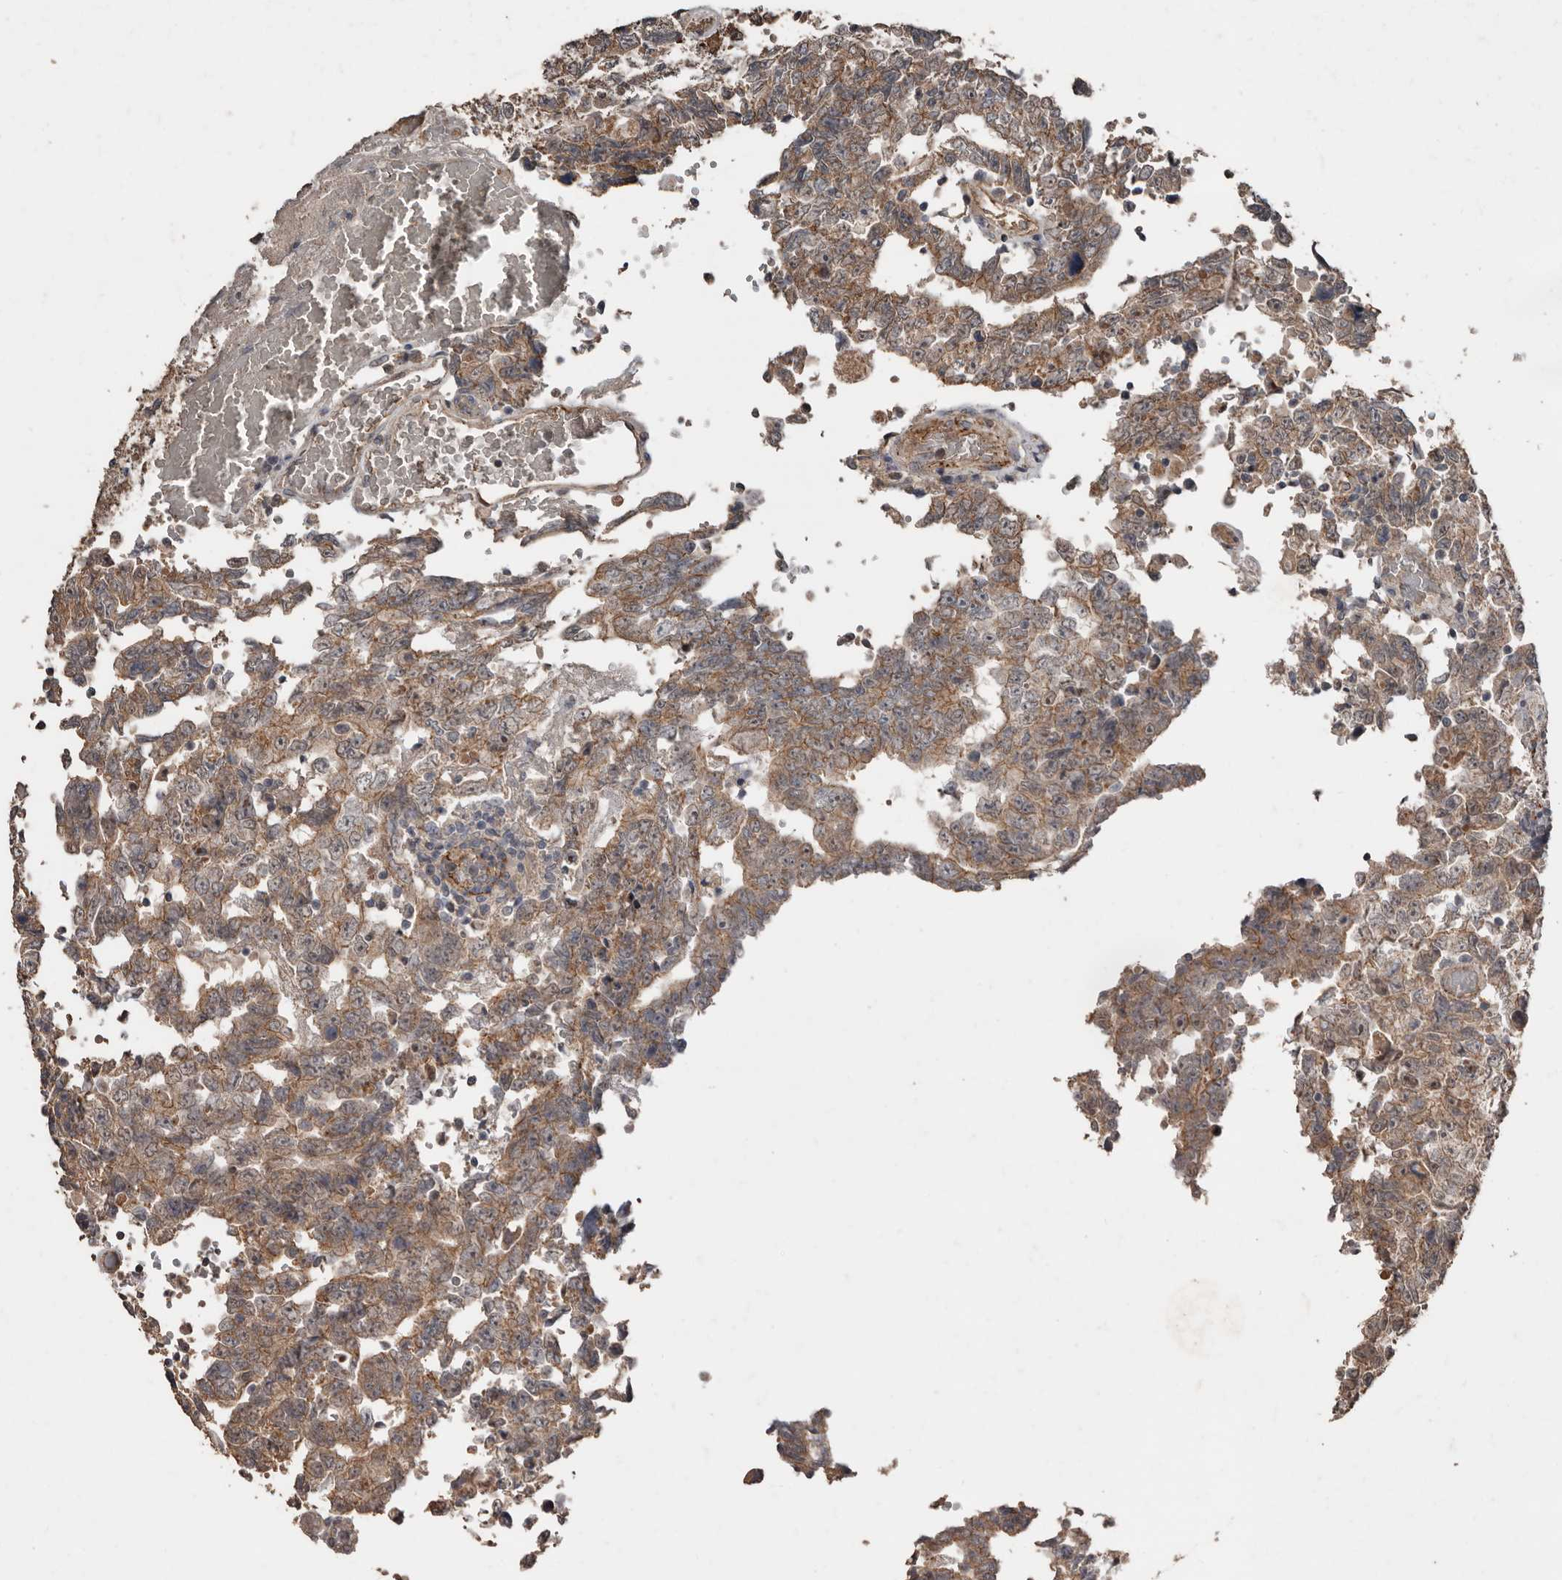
{"staining": {"intensity": "weak", "quantity": "25%-75%", "location": "cytoplasmic/membranous"}, "tissue": "testis cancer", "cell_type": "Tumor cells", "image_type": "cancer", "snomed": [{"axis": "morphology", "description": "Carcinoma, Embryonal, NOS"}, {"axis": "topography", "description": "Testis"}], "caption": "IHC (DAB (3,3'-diaminobenzidine)) staining of testis embryonal carcinoma displays weak cytoplasmic/membranous protein staining in about 25%-75% of tumor cells.", "gene": "HYAL4", "patient": {"sex": "male", "age": 26}}